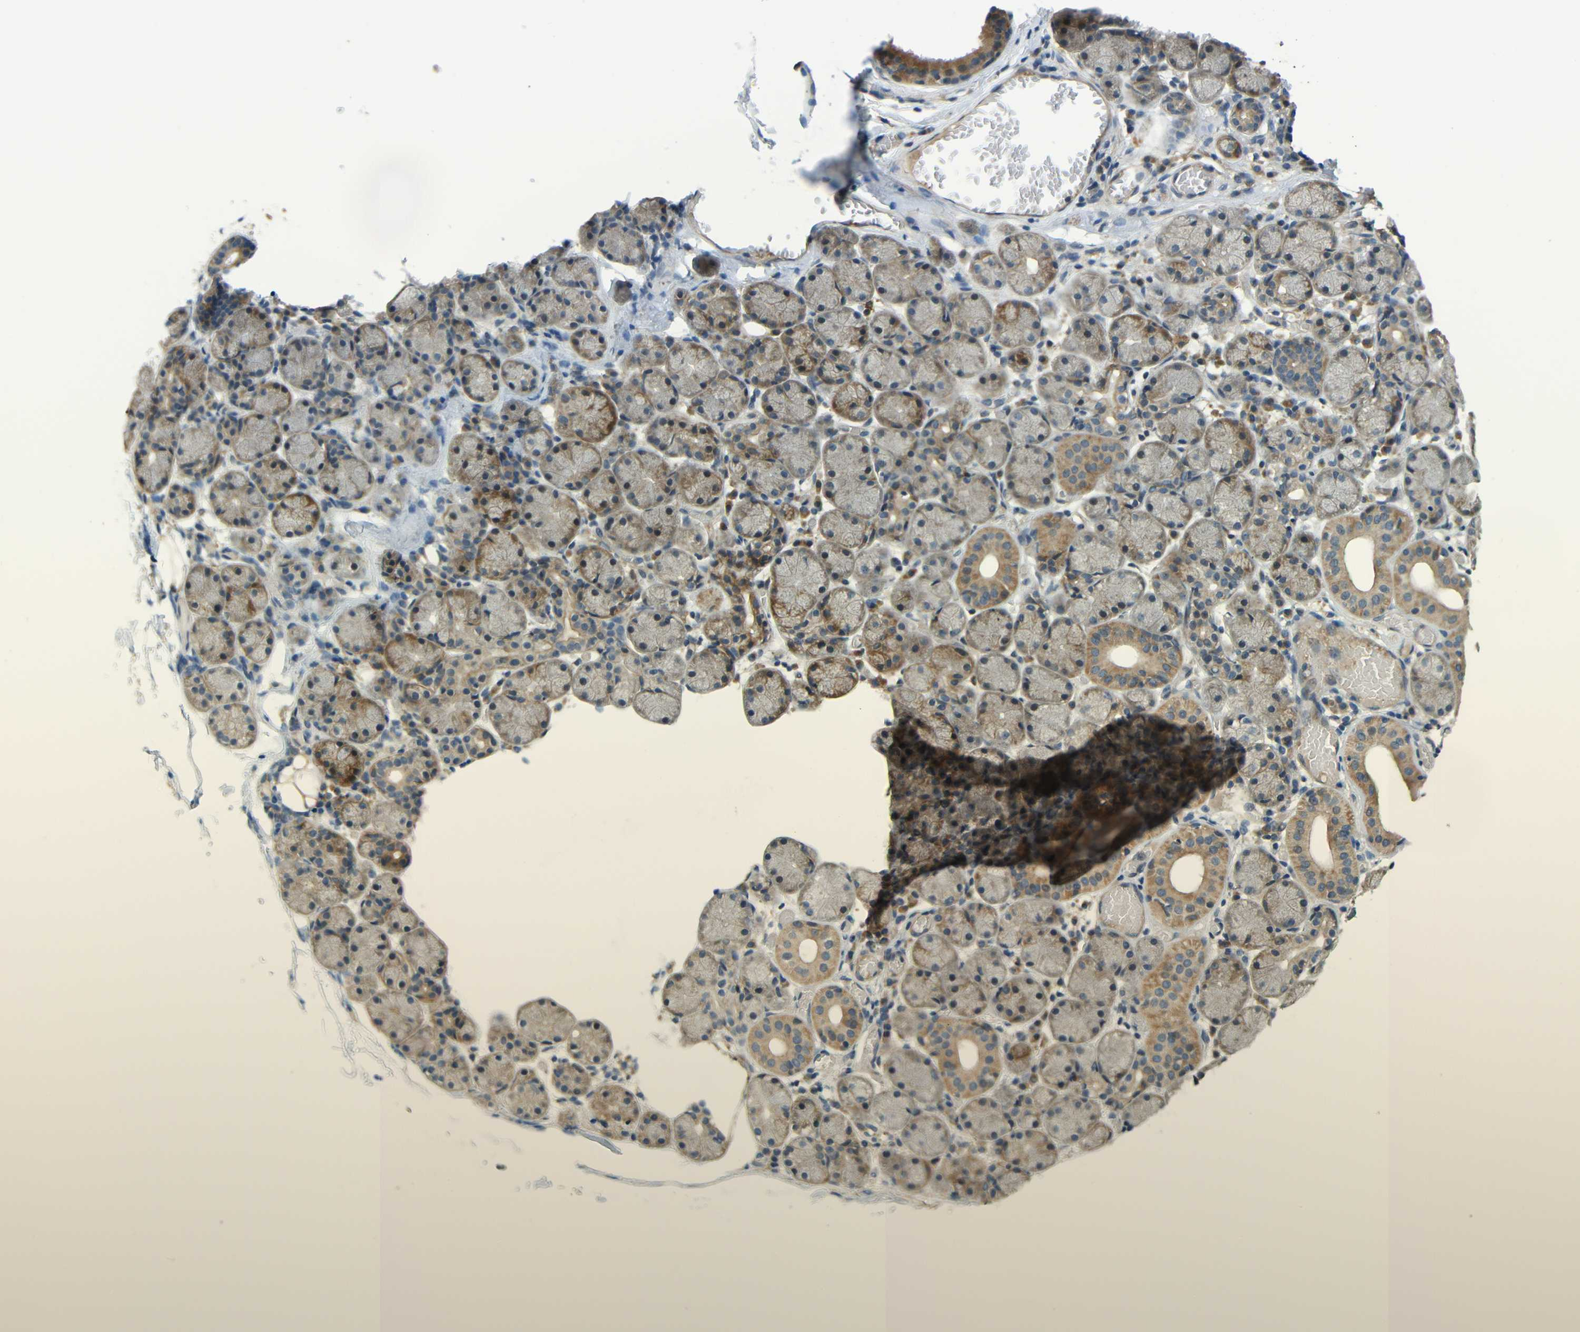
{"staining": {"intensity": "moderate", "quantity": "25%-75%", "location": "cytoplasmic/membranous"}, "tissue": "salivary gland", "cell_type": "Glandular cells", "image_type": "normal", "snomed": [{"axis": "morphology", "description": "Normal tissue, NOS"}, {"axis": "topography", "description": "Salivary gland"}], "caption": "This micrograph demonstrates IHC staining of benign human salivary gland, with medium moderate cytoplasmic/membranous expression in approximately 25%-75% of glandular cells.", "gene": "FNDC3A", "patient": {"sex": "female", "age": 24}}